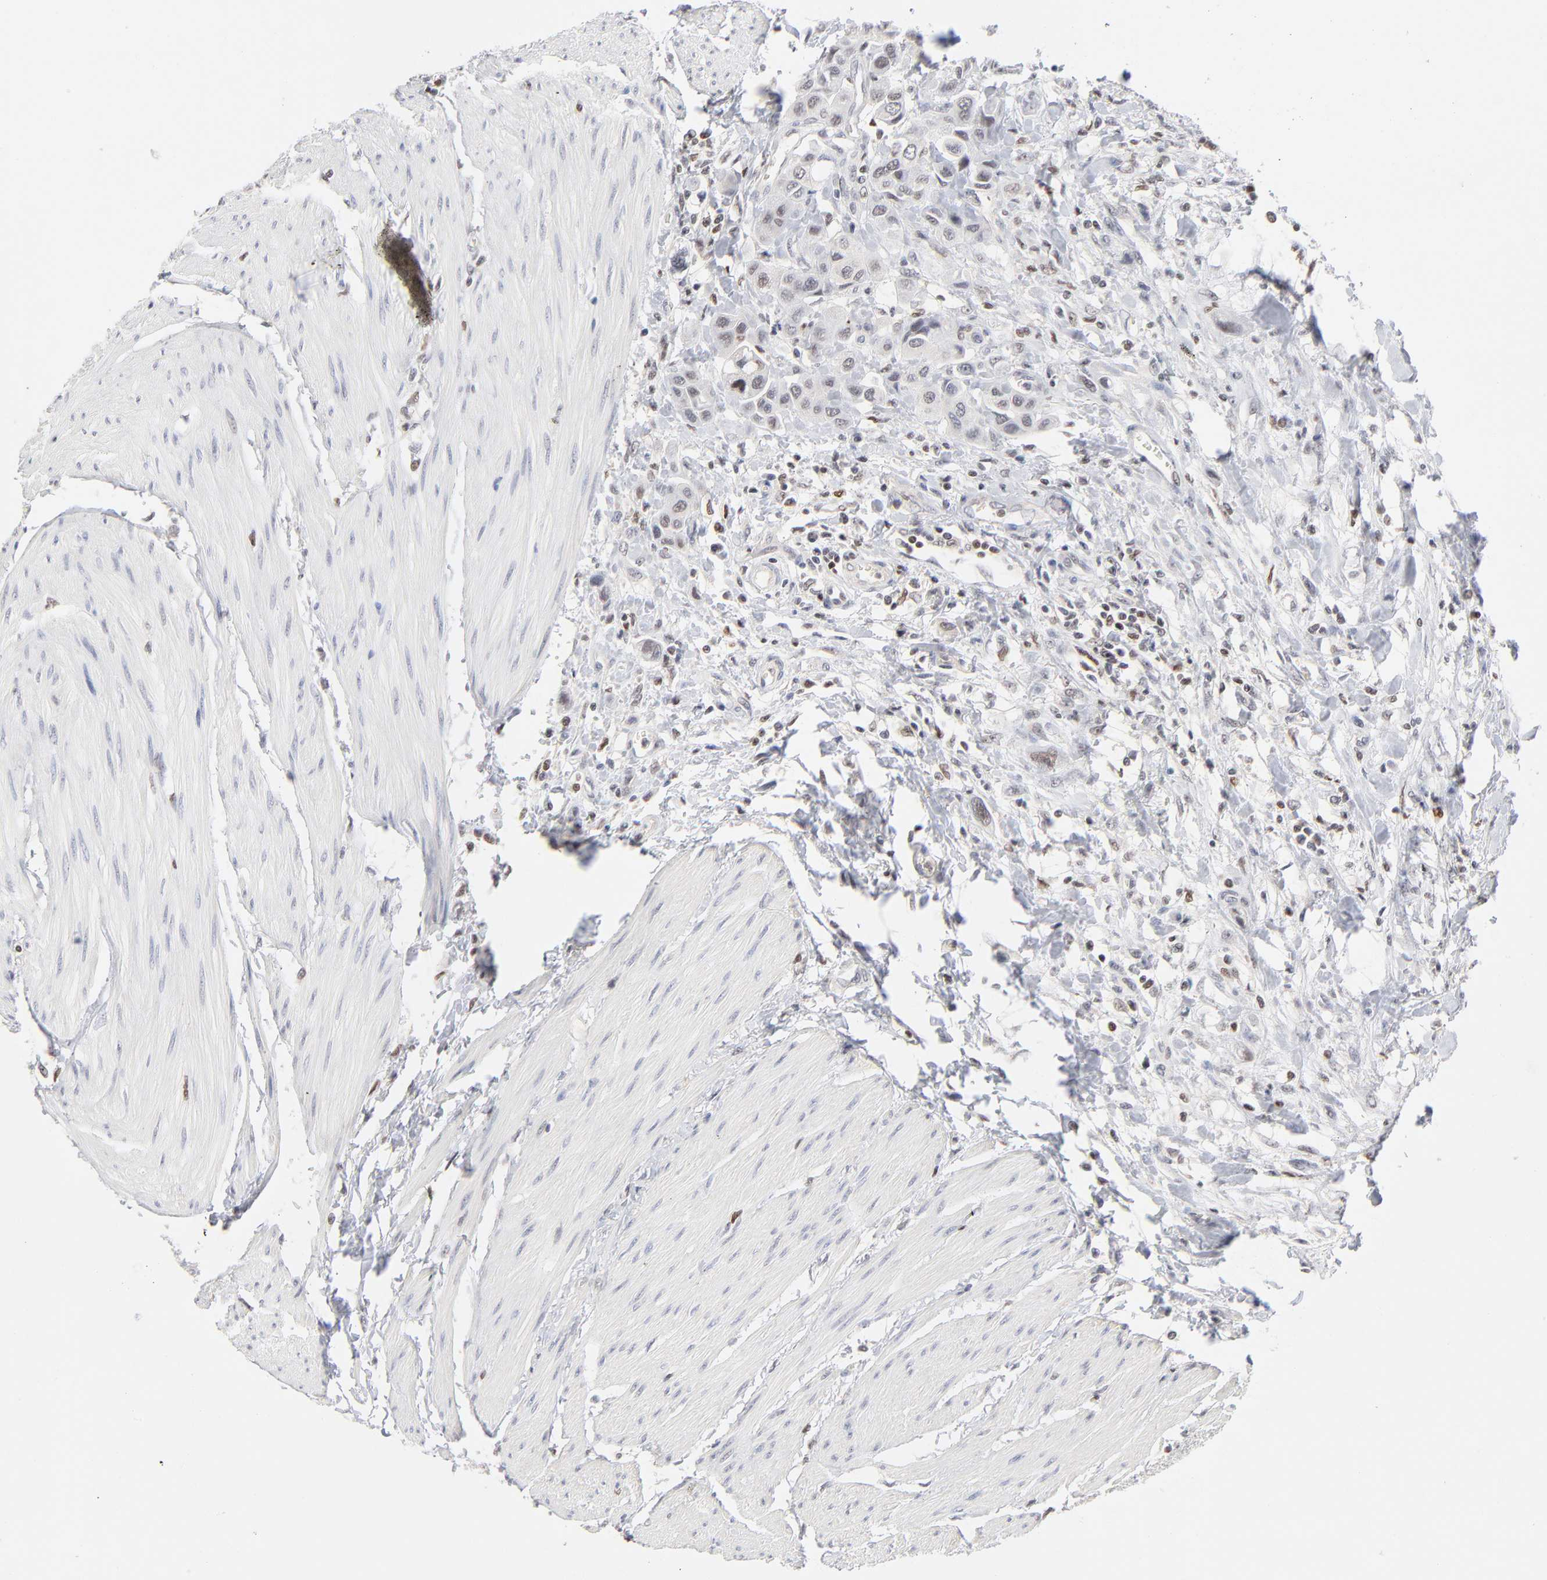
{"staining": {"intensity": "weak", "quantity": "<25%", "location": "nuclear"}, "tissue": "urothelial cancer", "cell_type": "Tumor cells", "image_type": "cancer", "snomed": [{"axis": "morphology", "description": "Urothelial carcinoma, High grade"}, {"axis": "topography", "description": "Urinary bladder"}], "caption": "Urothelial cancer was stained to show a protein in brown. There is no significant expression in tumor cells.", "gene": "MAX", "patient": {"sex": "male", "age": 50}}